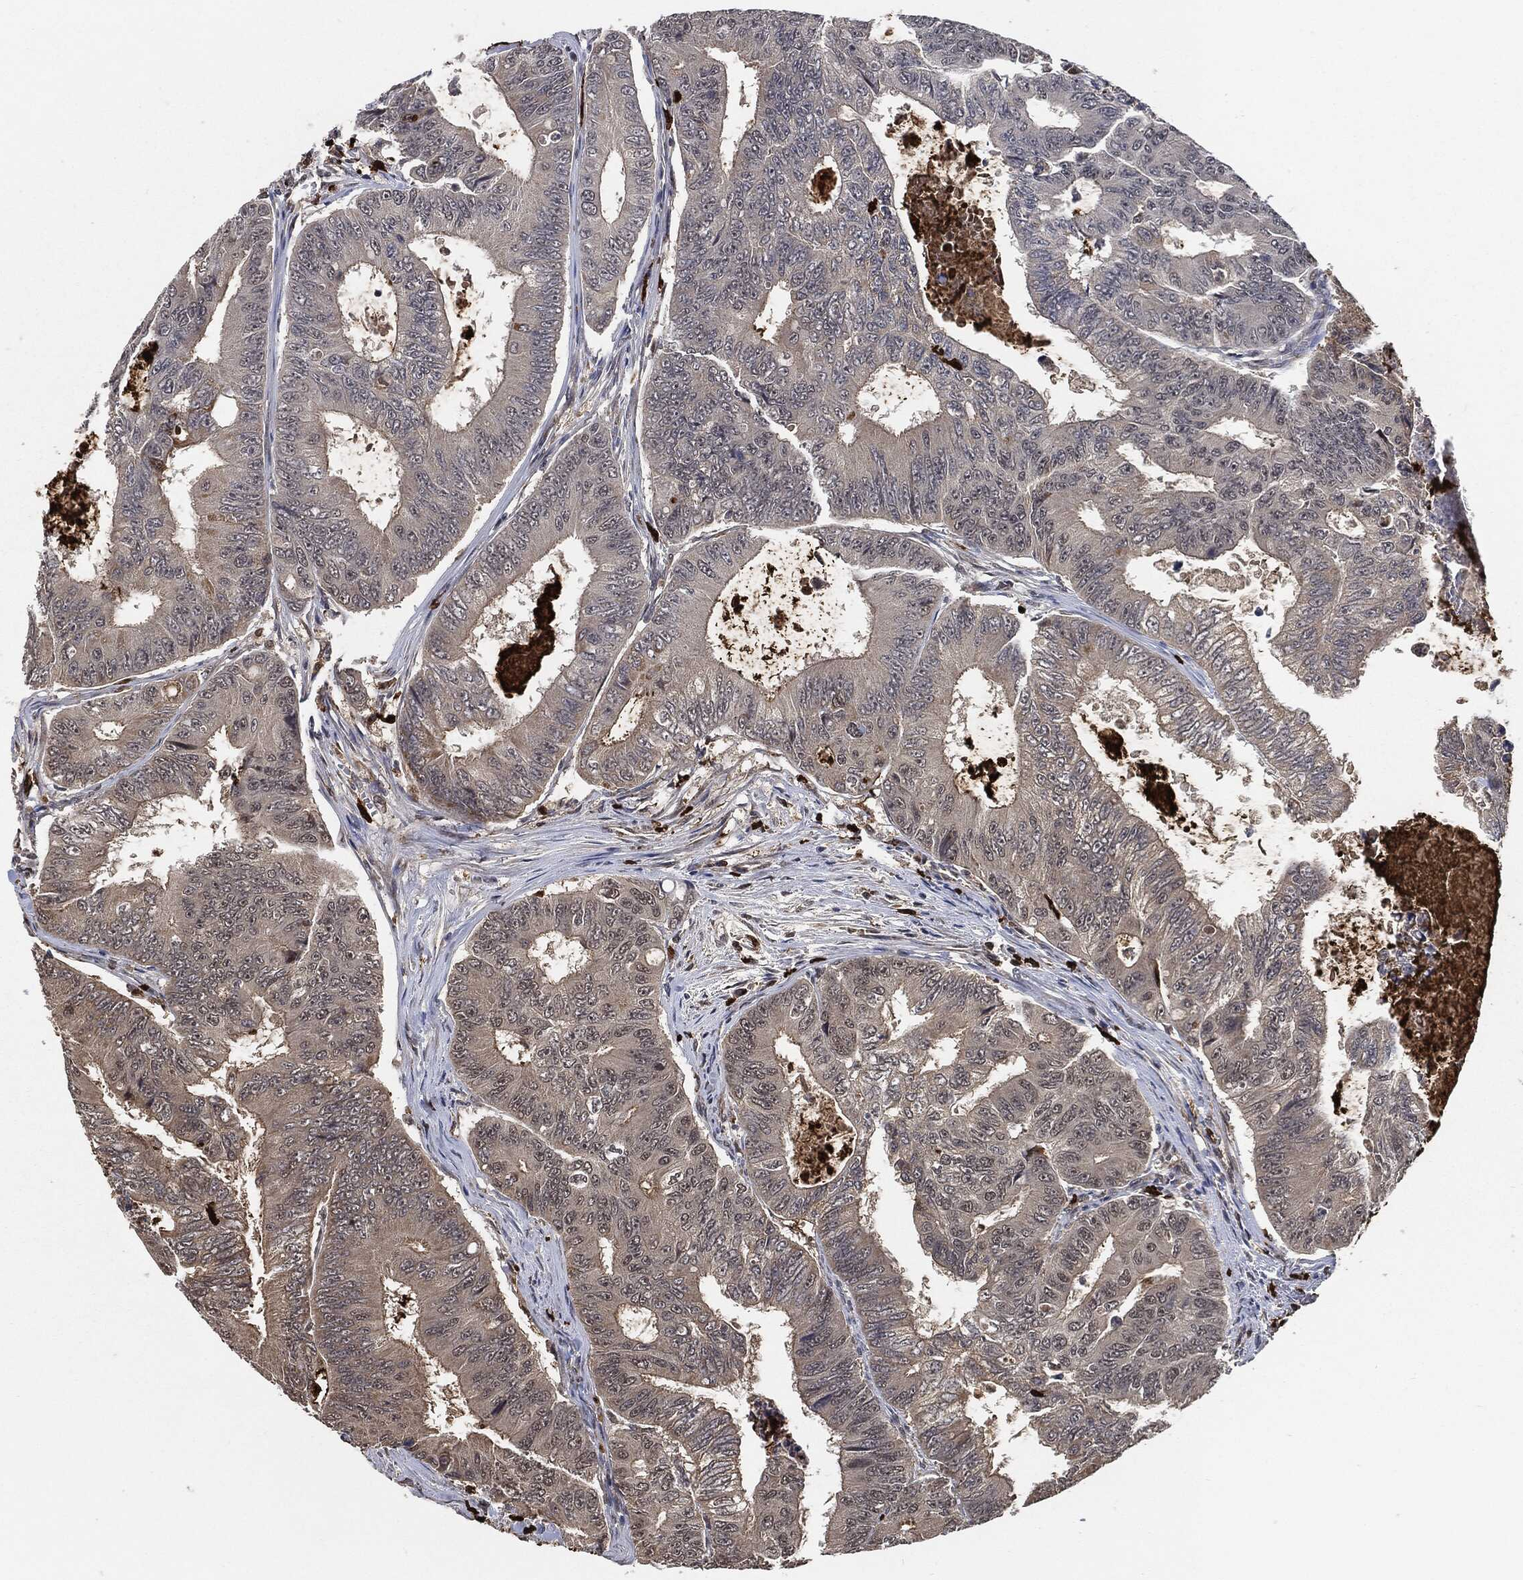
{"staining": {"intensity": "negative", "quantity": "none", "location": "none"}, "tissue": "colorectal cancer", "cell_type": "Tumor cells", "image_type": "cancer", "snomed": [{"axis": "morphology", "description": "Adenocarcinoma, NOS"}, {"axis": "topography", "description": "Colon"}], "caption": "This is a micrograph of immunohistochemistry (IHC) staining of colorectal adenocarcinoma, which shows no staining in tumor cells.", "gene": "S100A9", "patient": {"sex": "female", "age": 48}}